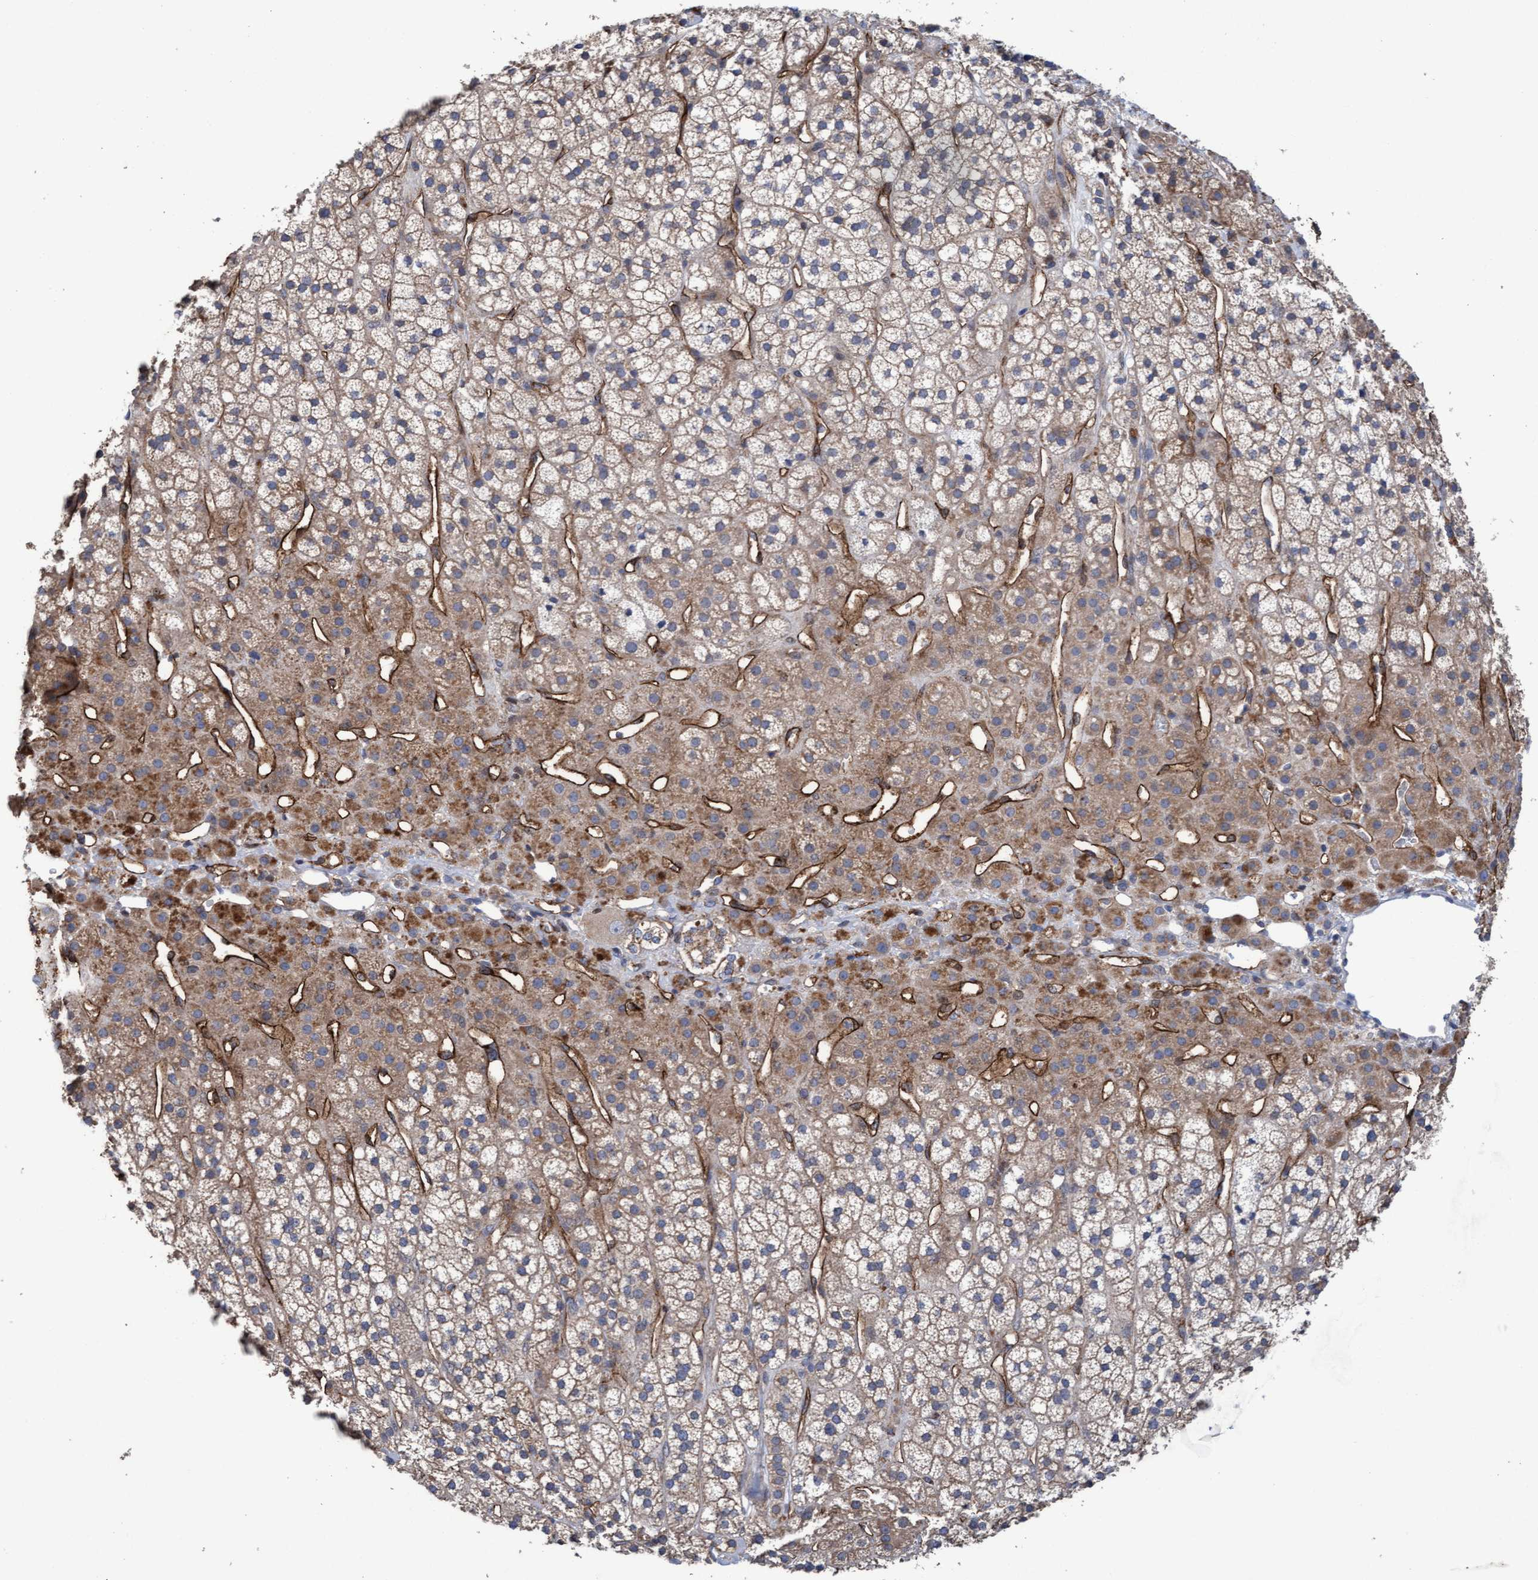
{"staining": {"intensity": "moderate", "quantity": ">75%", "location": "cytoplasmic/membranous"}, "tissue": "adrenal gland", "cell_type": "Glandular cells", "image_type": "normal", "snomed": [{"axis": "morphology", "description": "Normal tissue, NOS"}, {"axis": "topography", "description": "Adrenal gland"}], "caption": "IHC staining of unremarkable adrenal gland, which displays medium levels of moderate cytoplasmic/membranous expression in approximately >75% of glandular cells indicating moderate cytoplasmic/membranous protein staining. The staining was performed using DAB (3,3'-diaminobenzidine) (brown) for protein detection and nuclei were counterstained in hematoxylin (blue).", "gene": "MRPL38", "patient": {"sex": "male", "age": 90}}